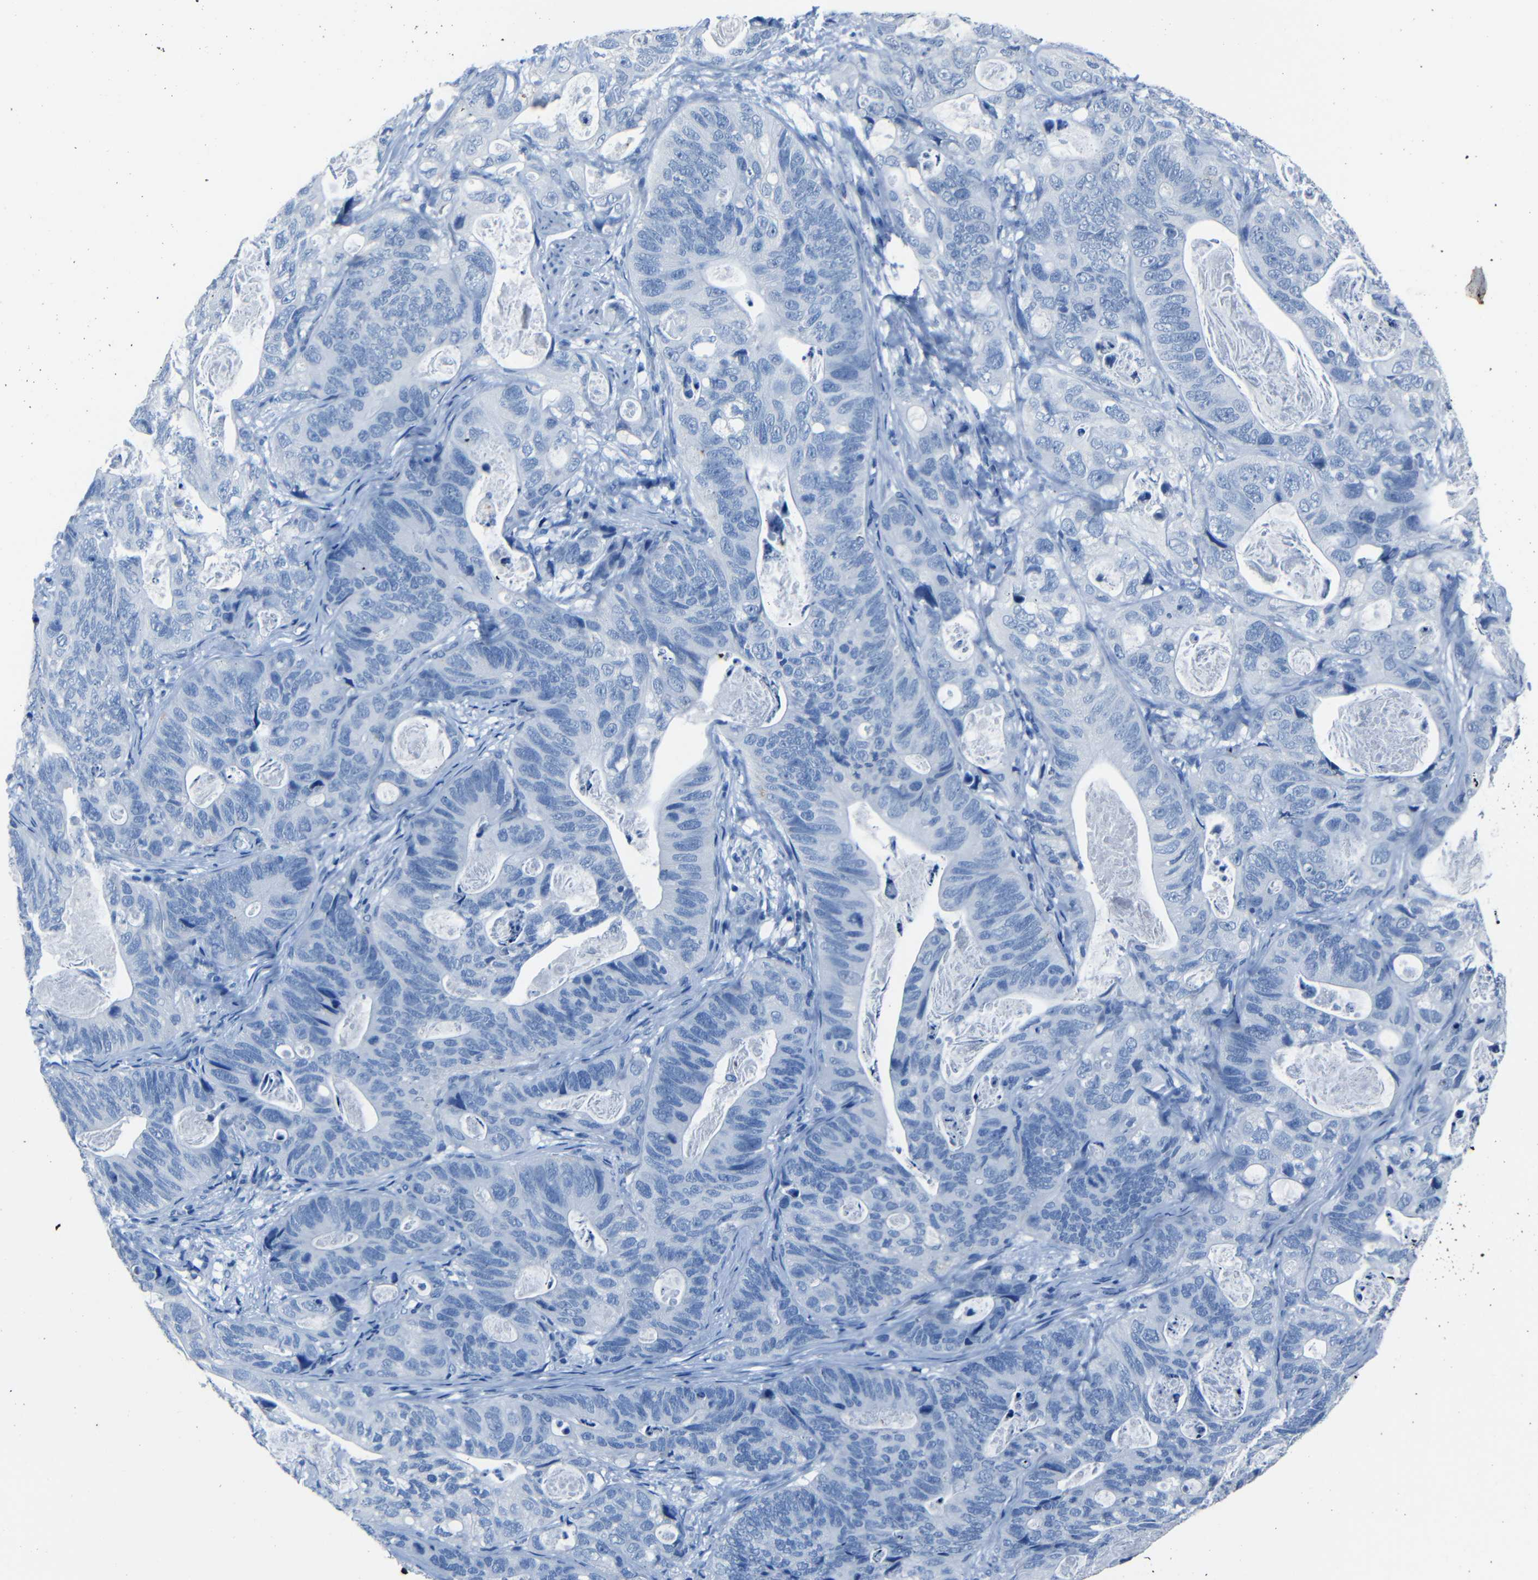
{"staining": {"intensity": "negative", "quantity": "none", "location": "none"}, "tissue": "stomach cancer", "cell_type": "Tumor cells", "image_type": "cancer", "snomed": [{"axis": "morphology", "description": "Adenocarcinoma, NOS"}, {"axis": "topography", "description": "Stomach"}], "caption": "Stomach adenocarcinoma was stained to show a protein in brown. There is no significant positivity in tumor cells. The staining was performed using DAB to visualize the protein expression in brown, while the nuclei were stained in blue with hematoxylin (Magnification: 20x).", "gene": "CLDN11", "patient": {"sex": "female", "age": 89}}